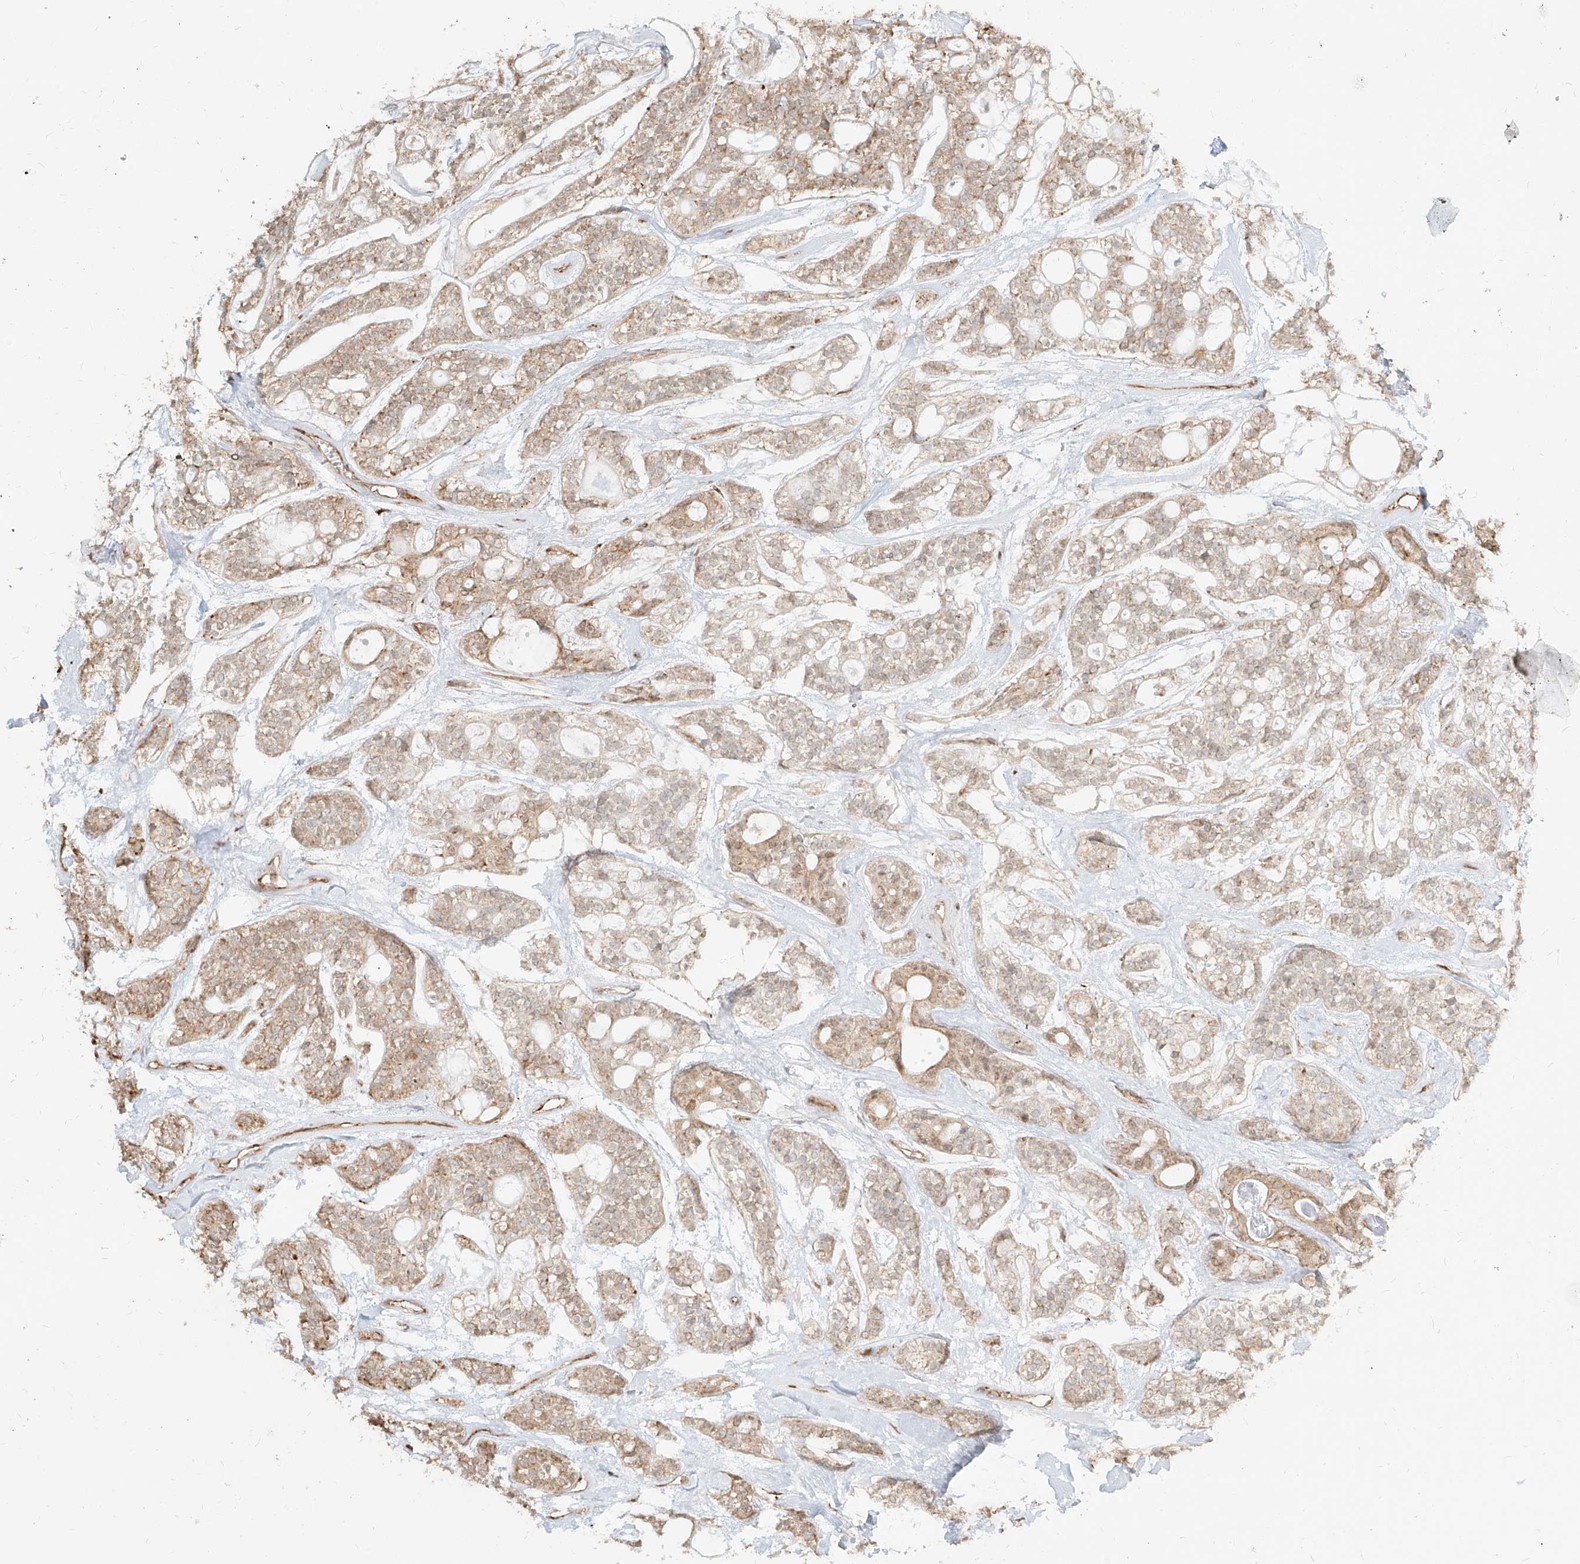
{"staining": {"intensity": "moderate", "quantity": "25%-75%", "location": "cytoplasmic/membranous"}, "tissue": "head and neck cancer", "cell_type": "Tumor cells", "image_type": "cancer", "snomed": [{"axis": "morphology", "description": "Adenocarcinoma, NOS"}, {"axis": "topography", "description": "Head-Neck"}], "caption": "Immunohistochemical staining of head and neck cancer demonstrates moderate cytoplasmic/membranous protein staining in about 25%-75% of tumor cells.", "gene": "UBE2K", "patient": {"sex": "male", "age": 66}}